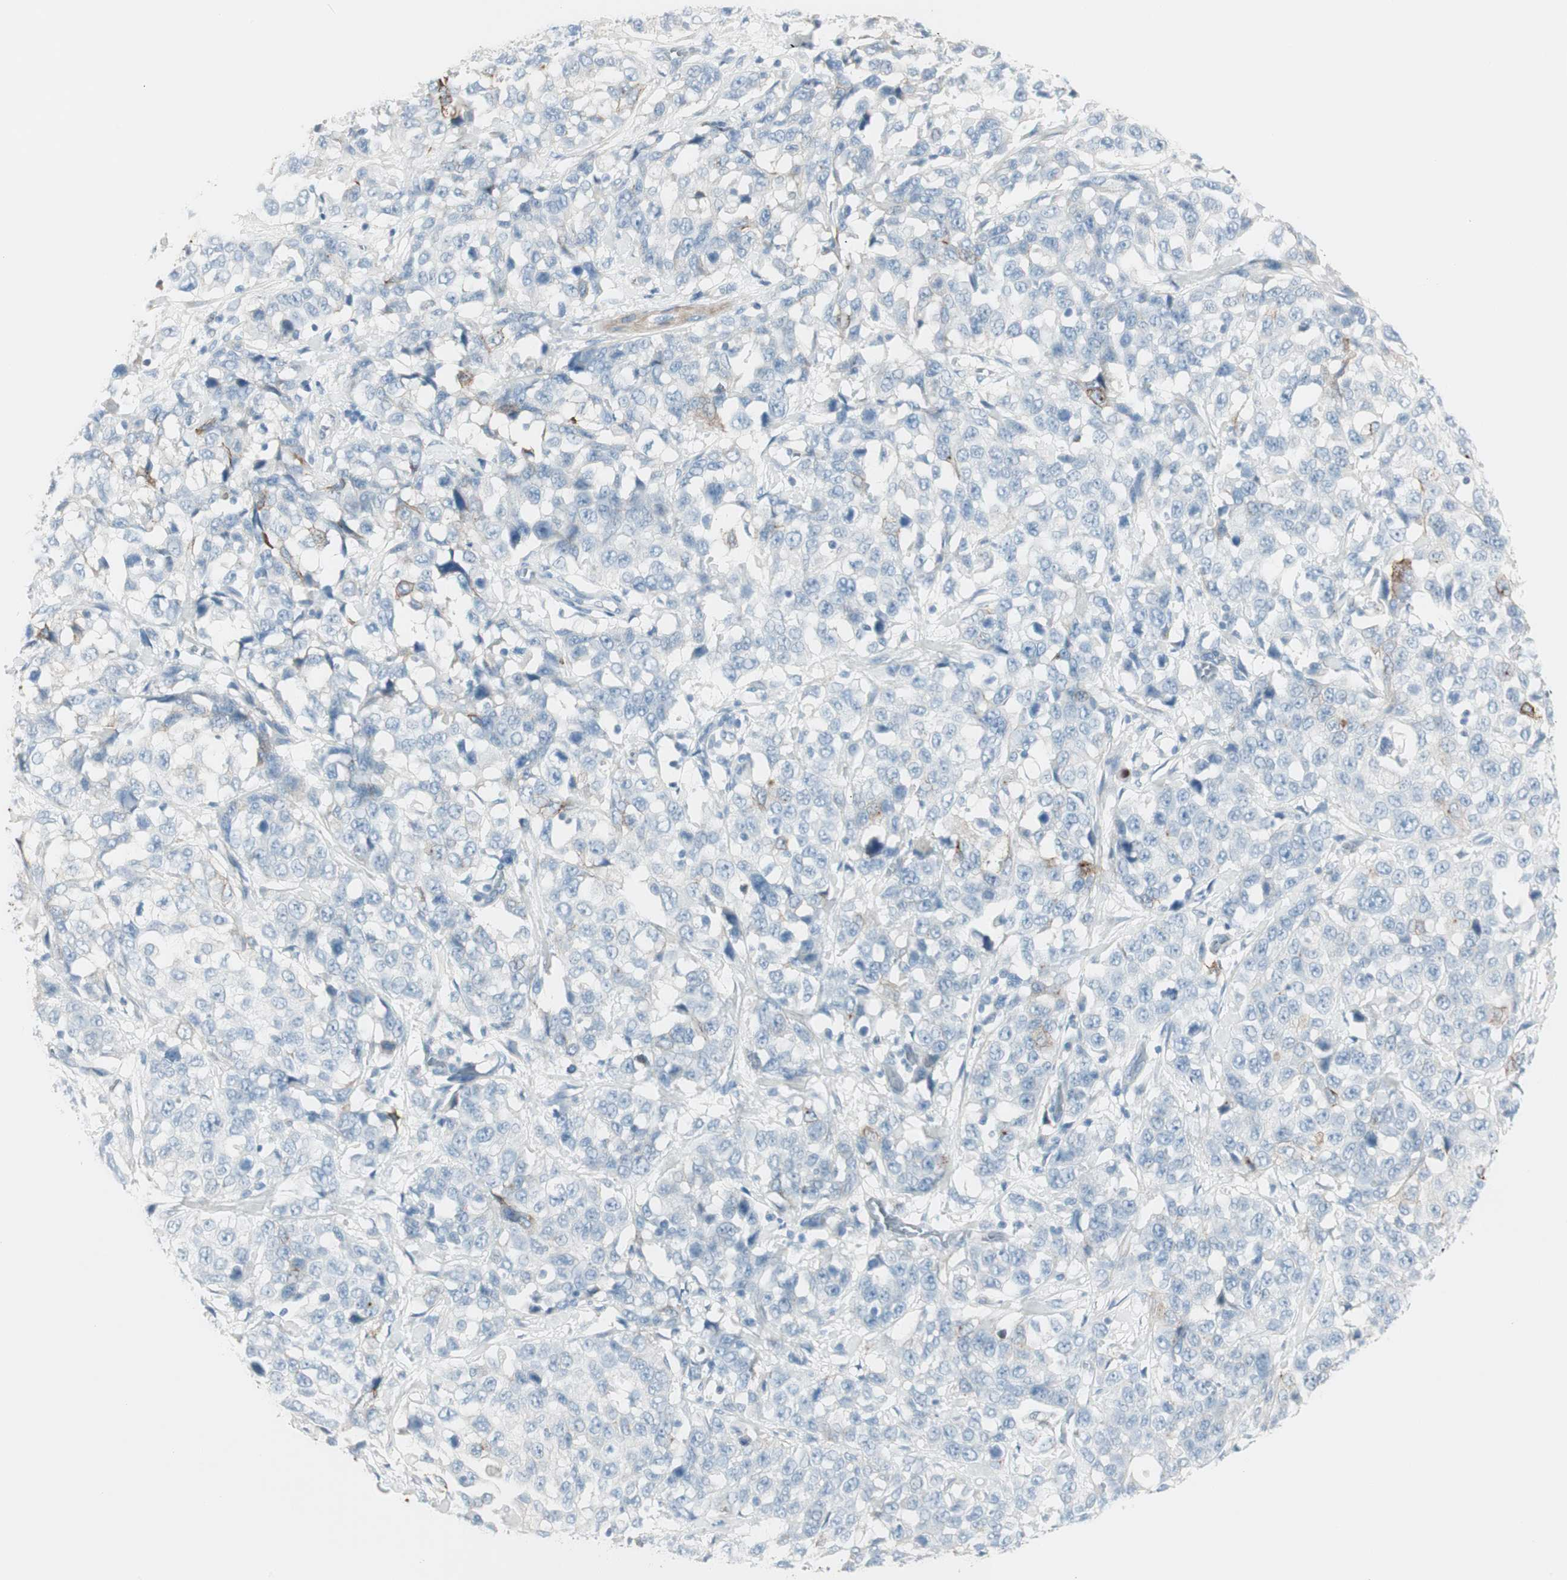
{"staining": {"intensity": "negative", "quantity": "none", "location": "none"}, "tissue": "stomach cancer", "cell_type": "Tumor cells", "image_type": "cancer", "snomed": [{"axis": "morphology", "description": "Normal tissue, NOS"}, {"axis": "morphology", "description": "Adenocarcinoma, NOS"}, {"axis": "topography", "description": "Stomach"}], "caption": "Human stomach cancer stained for a protein using IHC shows no expression in tumor cells.", "gene": "CDHR5", "patient": {"sex": "male", "age": 48}}